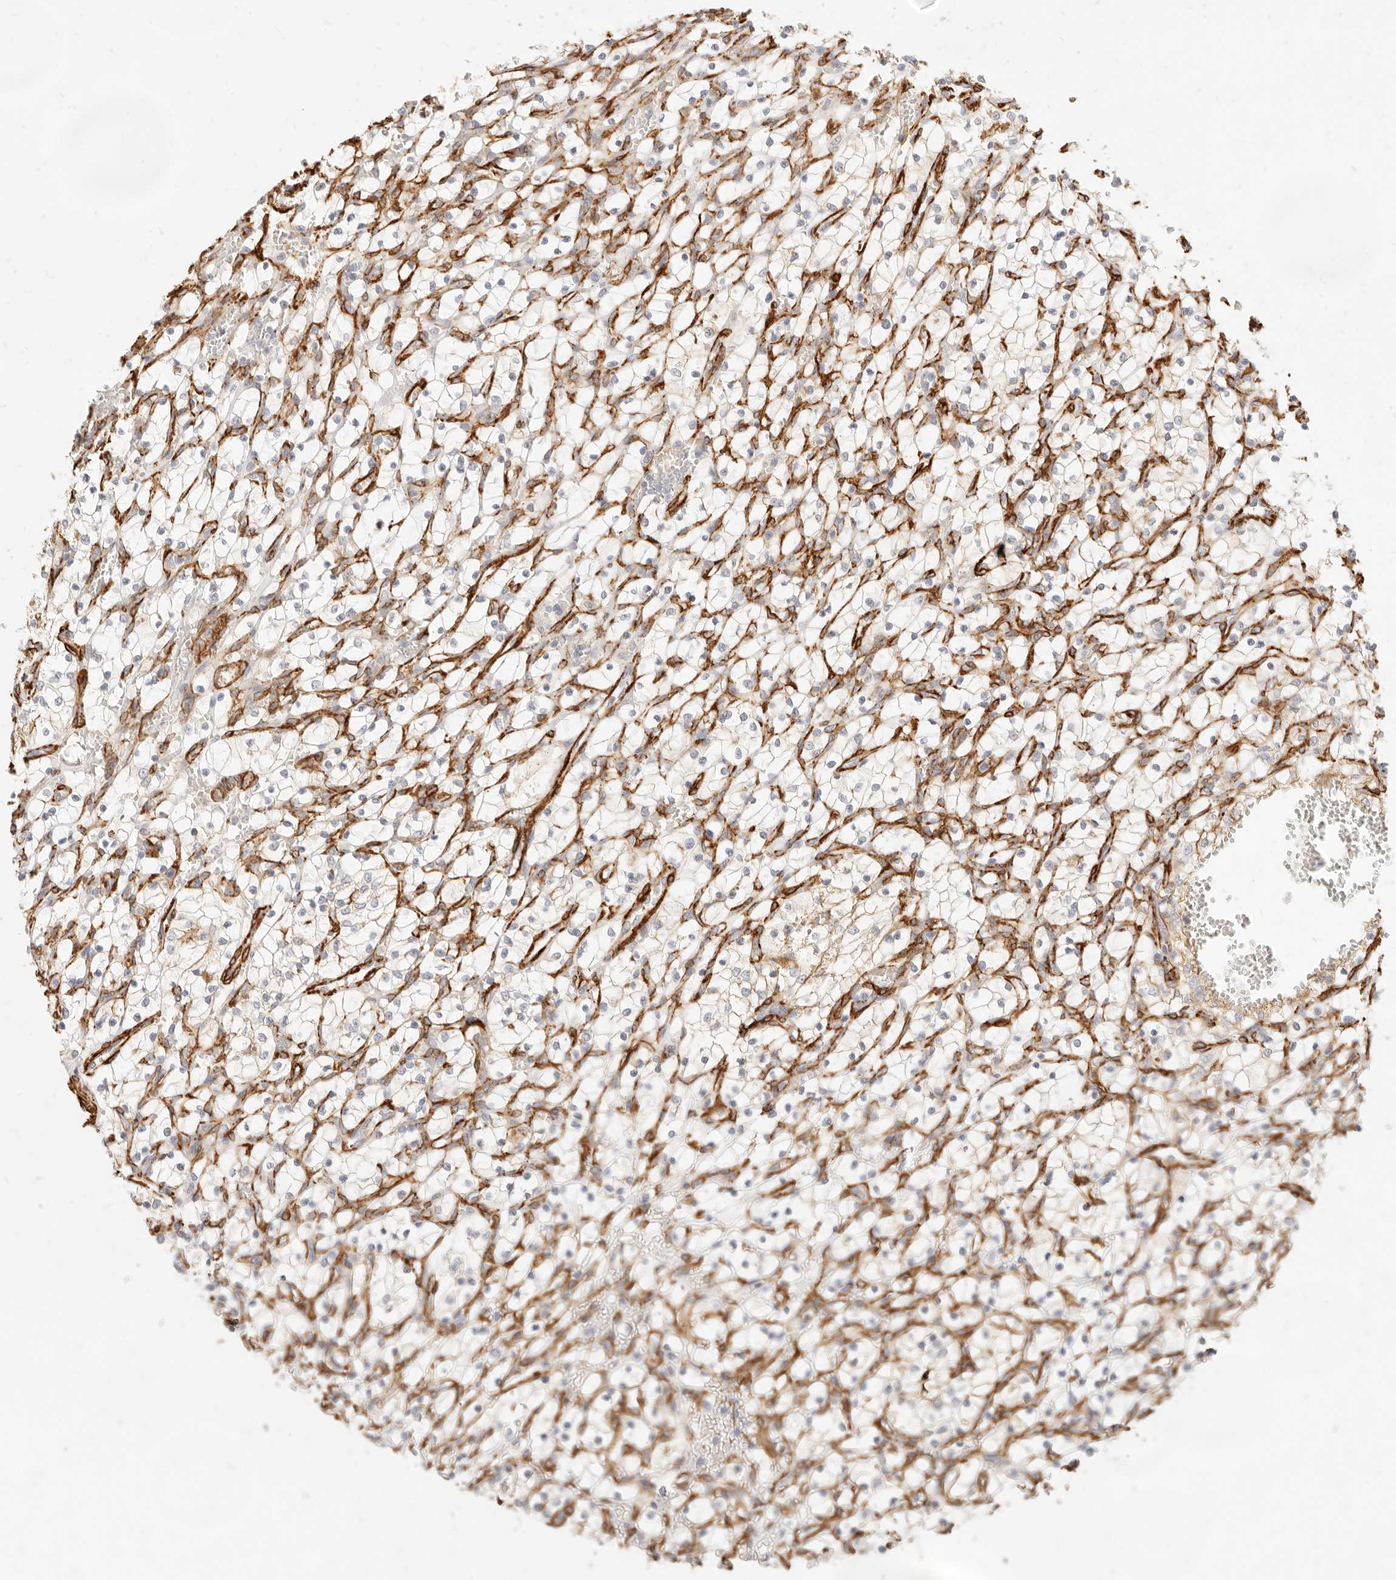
{"staining": {"intensity": "negative", "quantity": "none", "location": "none"}, "tissue": "renal cancer", "cell_type": "Tumor cells", "image_type": "cancer", "snomed": [{"axis": "morphology", "description": "Adenocarcinoma, NOS"}, {"axis": "topography", "description": "Kidney"}], "caption": "There is no significant staining in tumor cells of renal cancer.", "gene": "TMTC2", "patient": {"sex": "female", "age": 69}}